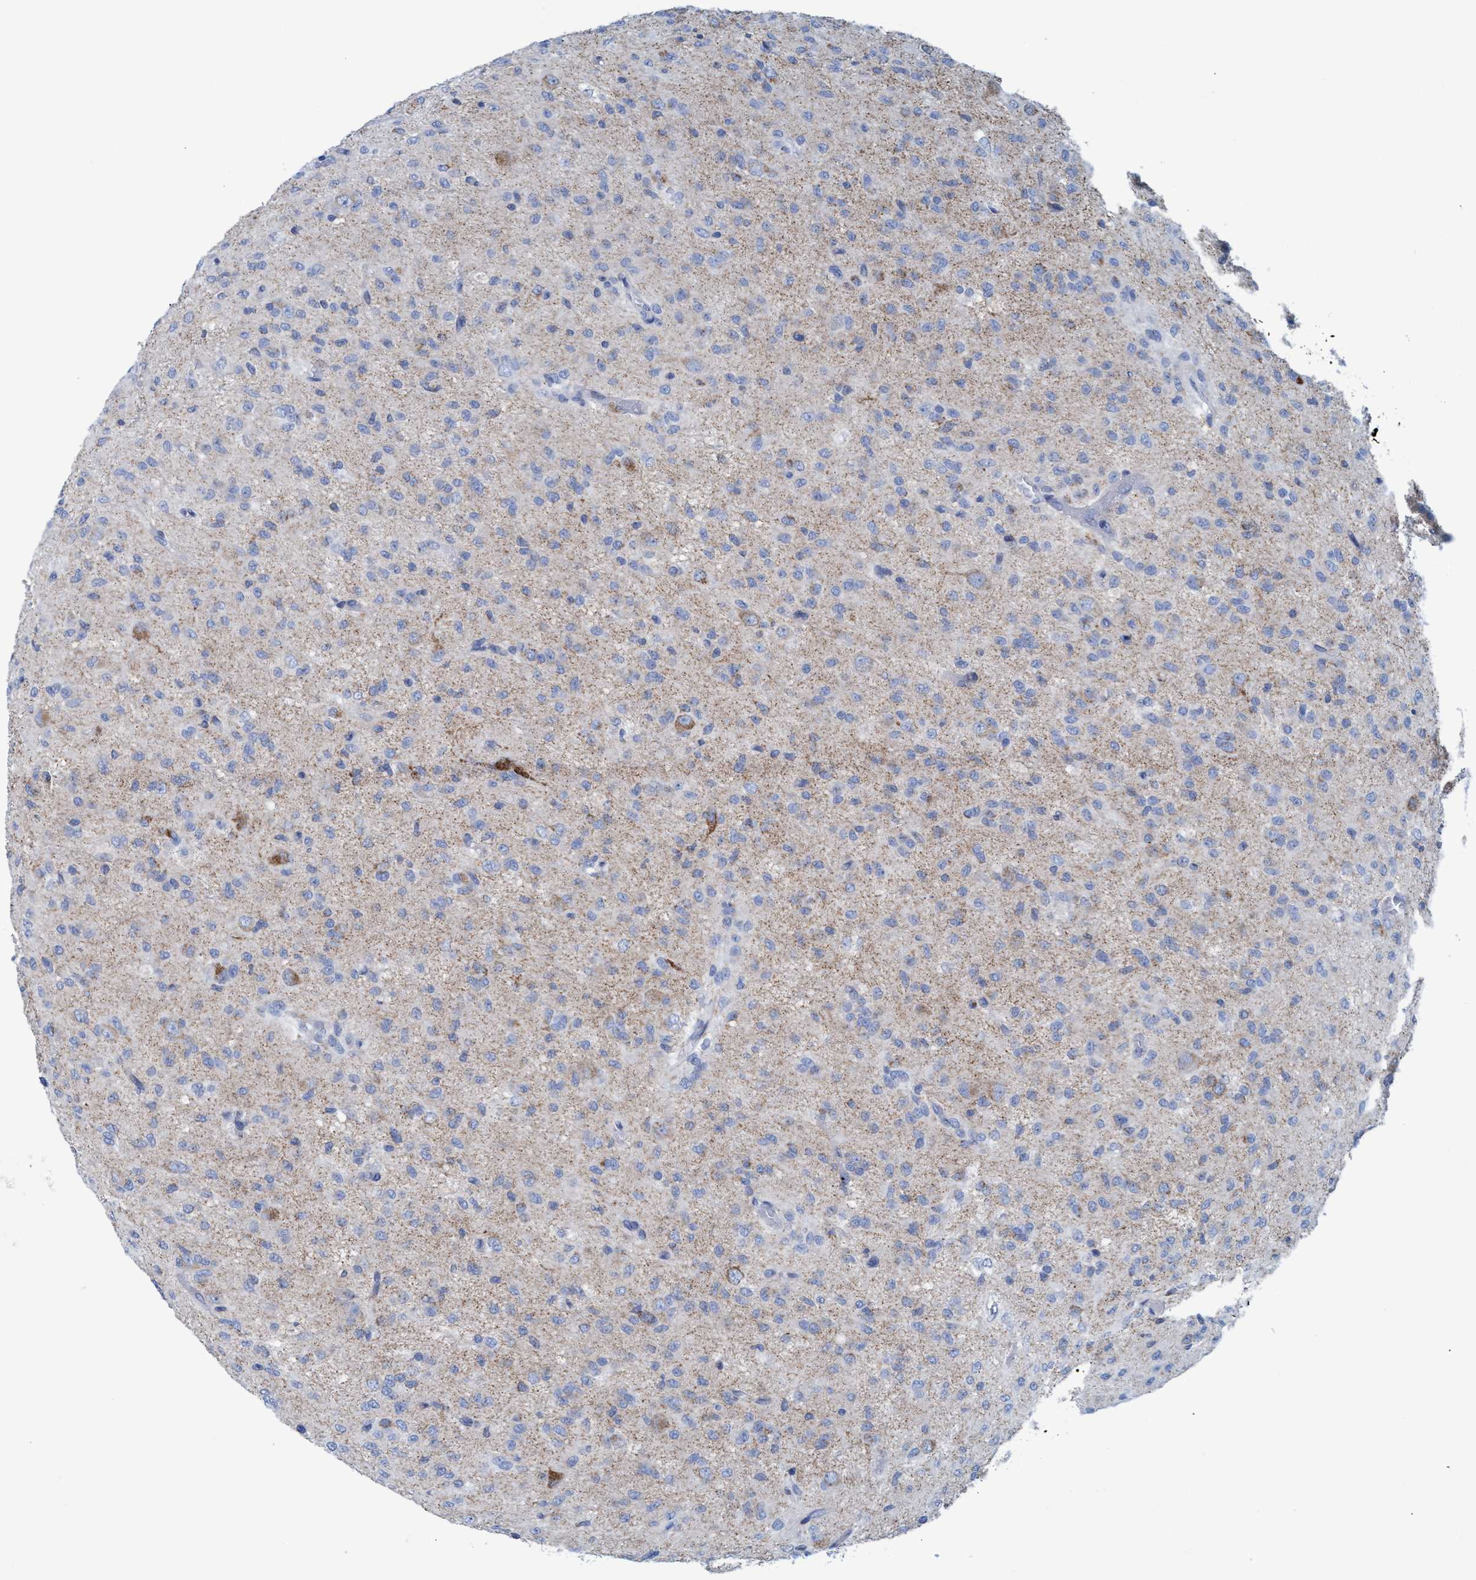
{"staining": {"intensity": "negative", "quantity": "none", "location": "none"}, "tissue": "glioma", "cell_type": "Tumor cells", "image_type": "cancer", "snomed": [{"axis": "morphology", "description": "Glioma, malignant, High grade"}, {"axis": "topography", "description": "Brain"}], "caption": "High power microscopy histopathology image of an immunohistochemistry (IHC) histopathology image of glioma, revealing no significant expression in tumor cells.", "gene": "GGA3", "patient": {"sex": "female", "age": 59}}